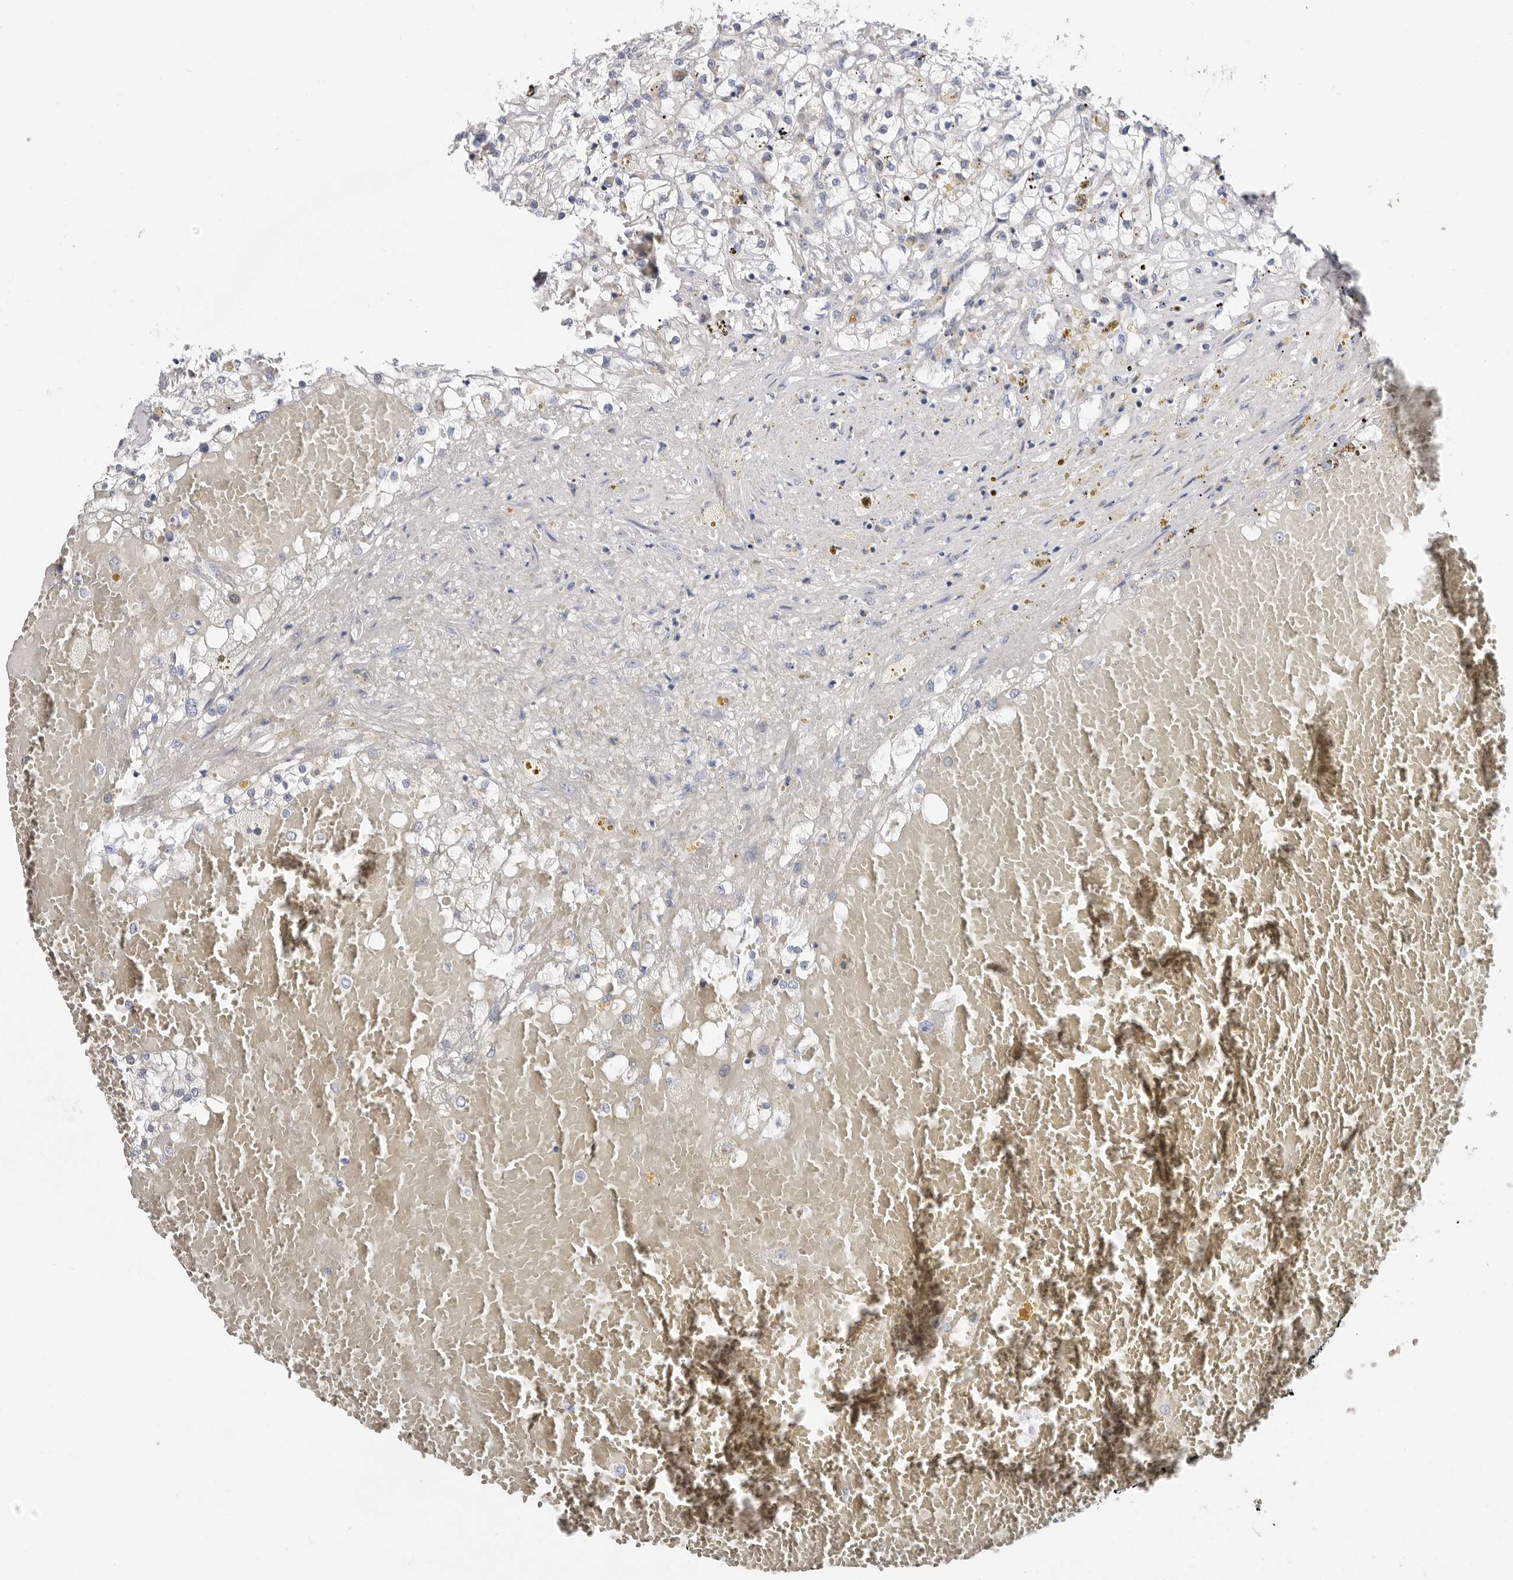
{"staining": {"intensity": "weak", "quantity": "<25%", "location": "cytoplasmic/membranous"}, "tissue": "renal cancer", "cell_type": "Tumor cells", "image_type": "cancer", "snomed": [{"axis": "morphology", "description": "Normal tissue, NOS"}, {"axis": "morphology", "description": "Adenocarcinoma, NOS"}, {"axis": "topography", "description": "Kidney"}], "caption": "Renal cancer (adenocarcinoma) stained for a protein using immunohistochemistry (IHC) shows no expression tumor cells.", "gene": "RSPO2", "patient": {"sex": "male", "age": 68}}